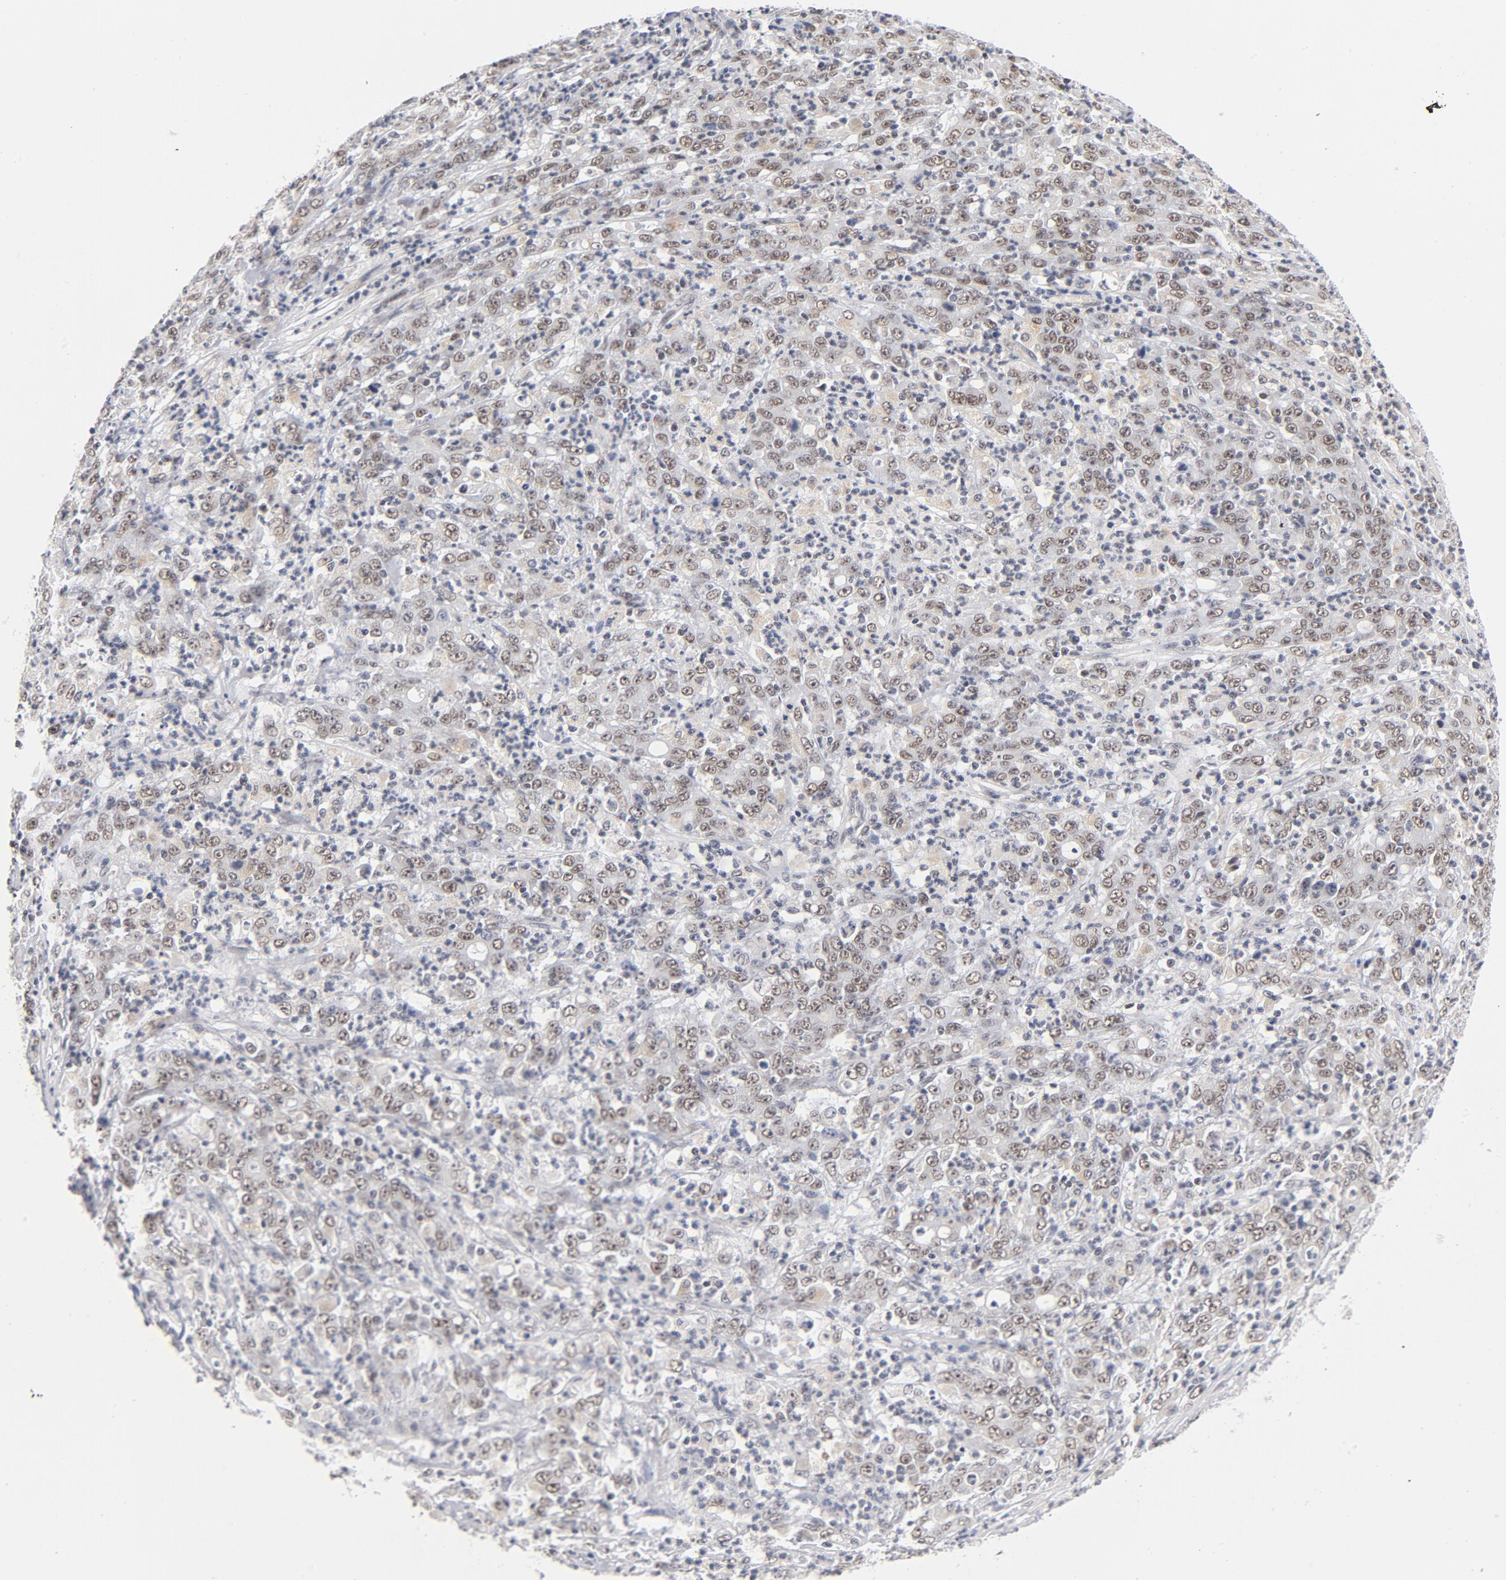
{"staining": {"intensity": "moderate", "quantity": ">75%", "location": "nuclear"}, "tissue": "stomach cancer", "cell_type": "Tumor cells", "image_type": "cancer", "snomed": [{"axis": "morphology", "description": "Adenocarcinoma, NOS"}, {"axis": "topography", "description": "Stomach, lower"}], "caption": "Human stomach adenocarcinoma stained with a brown dye demonstrates moderate nuclear positive staining in about >75% of tumor cells.", "gene": "BAP1", "patient": {"sex": "female", "age": 71}}